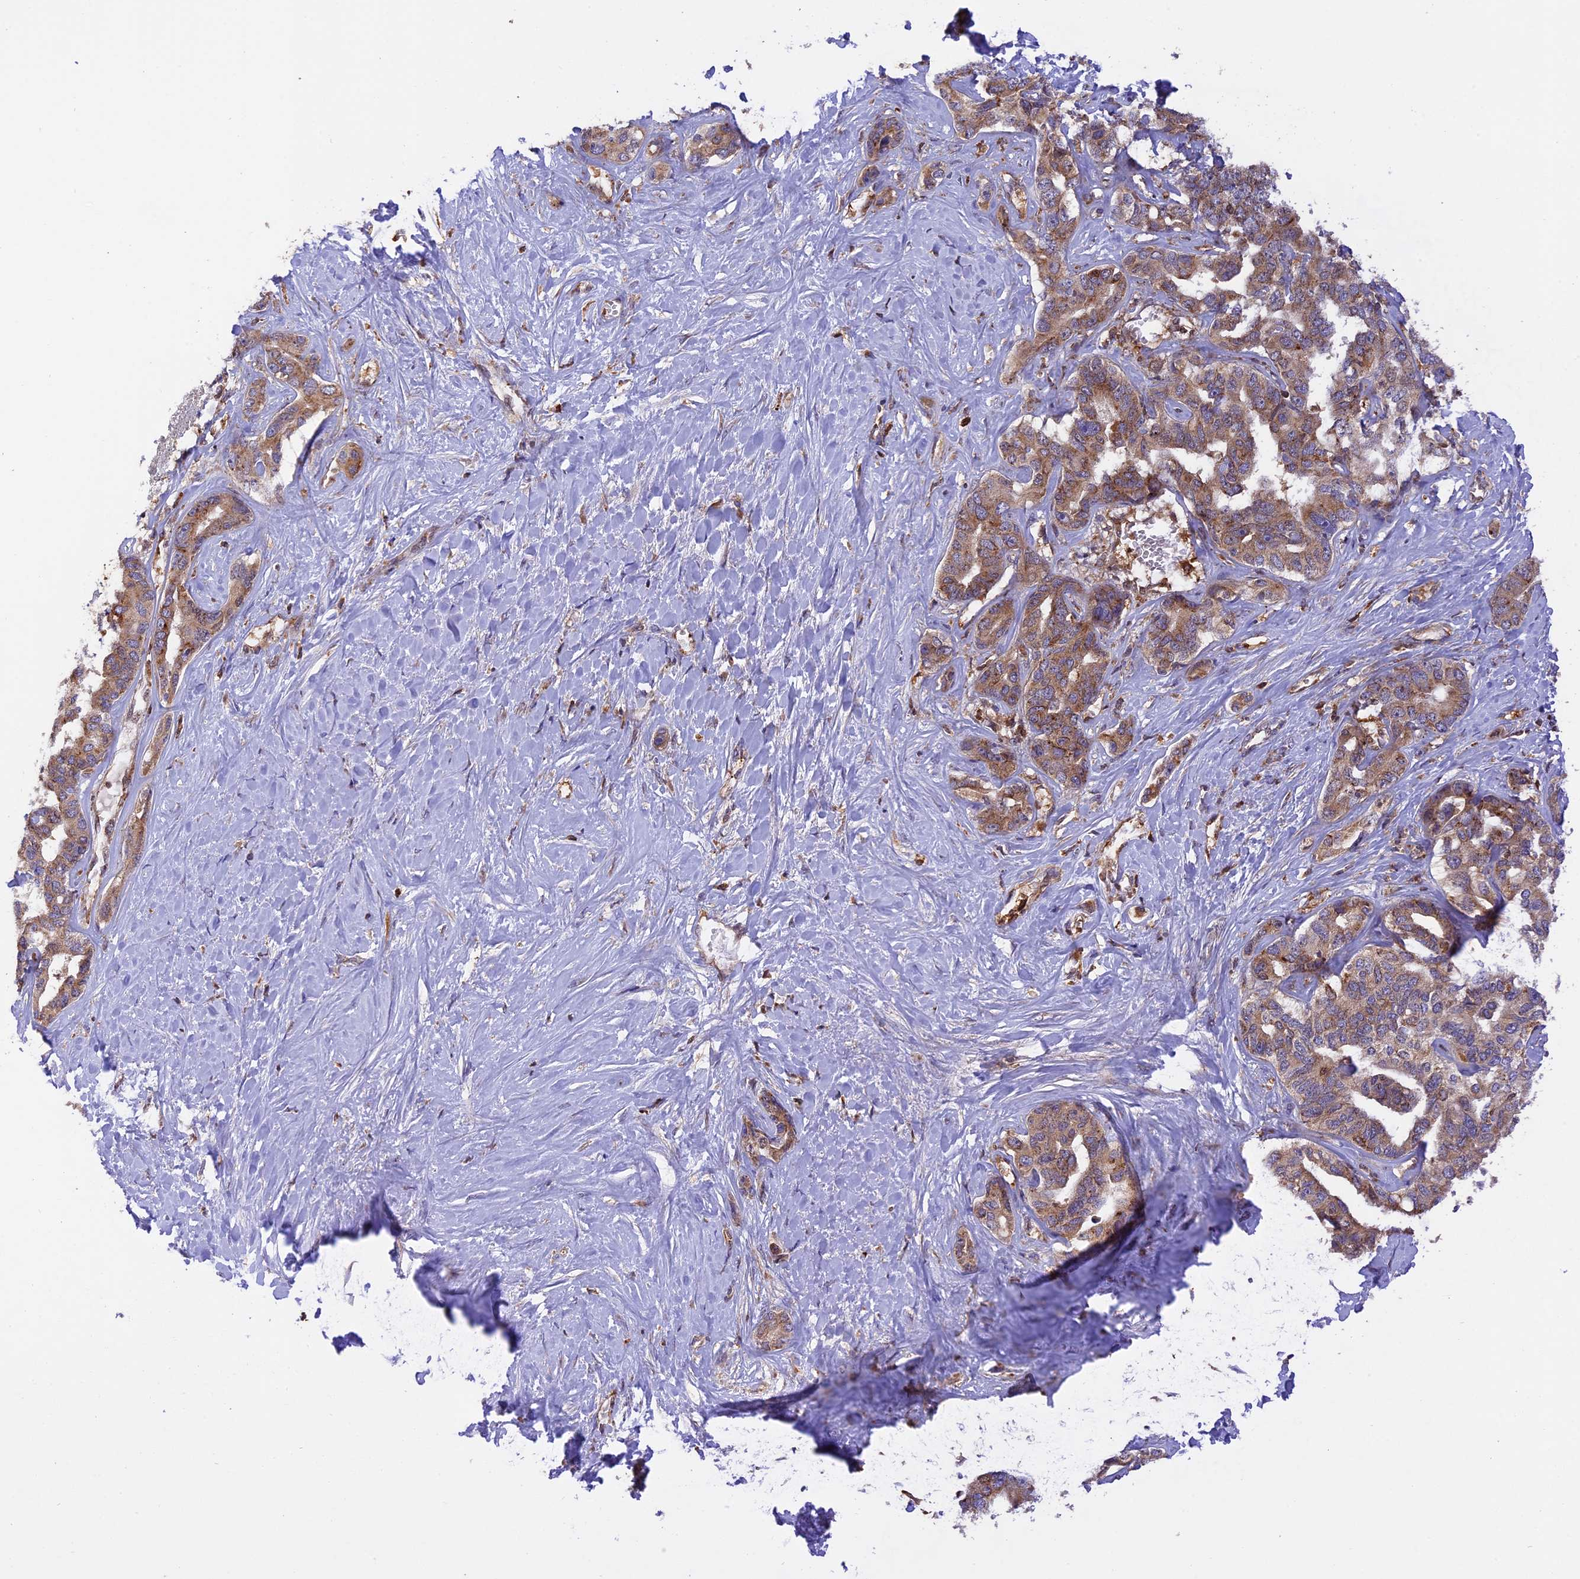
{"staining": {"intensity": "moderate", "quantity": "<25%", "location": "cytoplasmic/membranous"}, "tissue": "liver cancer", "cell_type": "Tumor cells", "image_type": "cancer", "snomed": [{"axis": "morphology", "description": "Cholangiocarcinoma"}, {"axis": "topography", "description": "Liver"}], "caption": "Brown immunohistochemical staining in human liver cholangiocarcinoma reveals moderate cytoplasmic/membranous staining in about <25% of tumor cells. Nuclei are stained in blue.", "gene": "PEX3", "patient": {"sex": "male", "age": 59}}